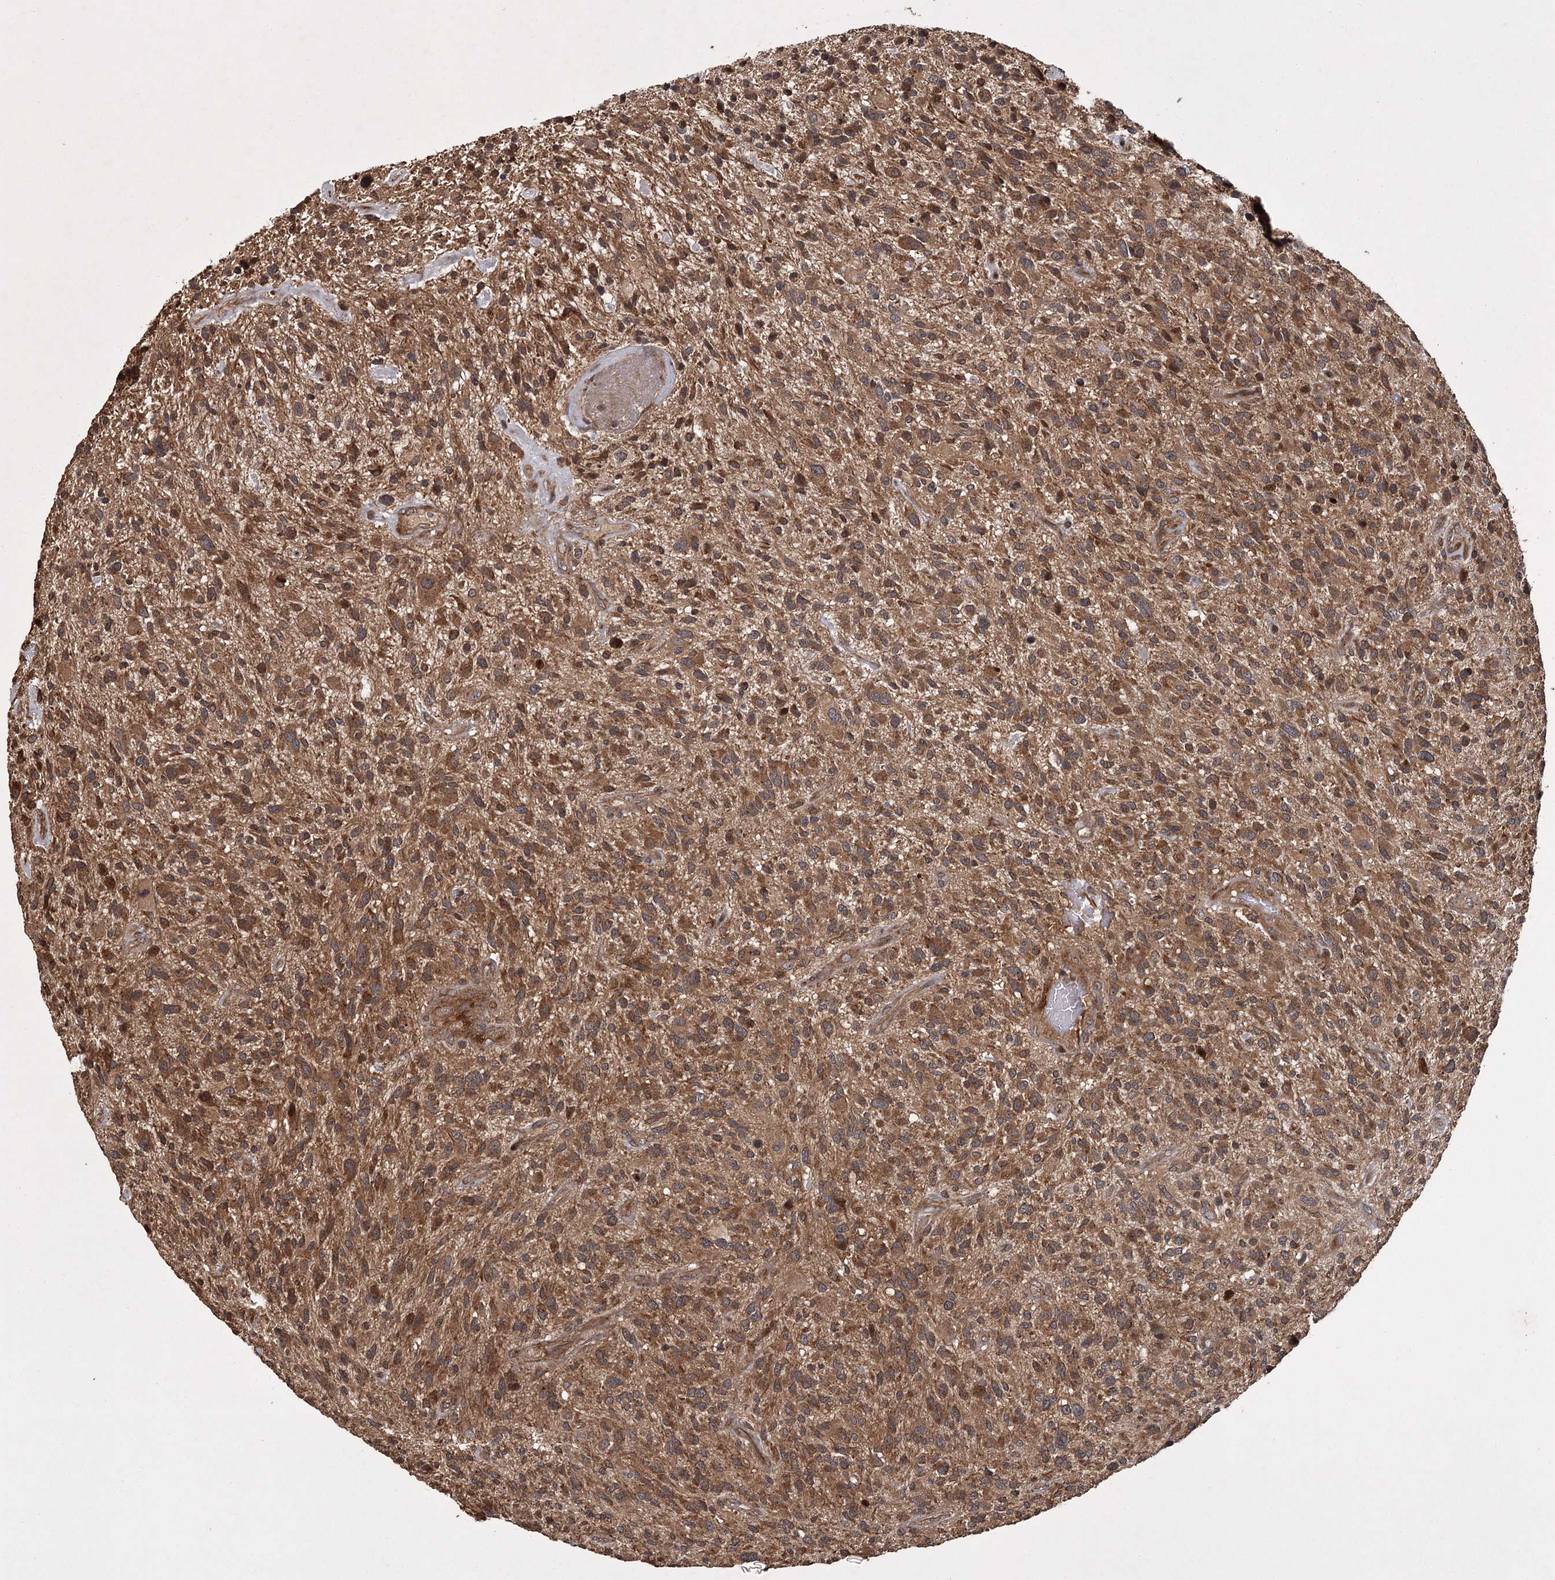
{"staining": {"intensity": "moderate", "quantity": ">75%", "location": "cytoplasmic/membranous"}, "tissue": "glioma", "cell_type": "Tumor cells", "image_type": "cancer", "snomed": [{"axis": "morphology", "description": "Glioma, malignant, High grade"}, {"axis": "topography", "description": "Brain"}], "caption": "The photomicrograph demonstrates immunohistochemical staining of malignant glioma (high-grade). There is moderate cytoplasmic/membranous staining is present in about >75% of tumor cells.", "gene": "RPAP3", "patient": {"sex": "male", "age": 47}}